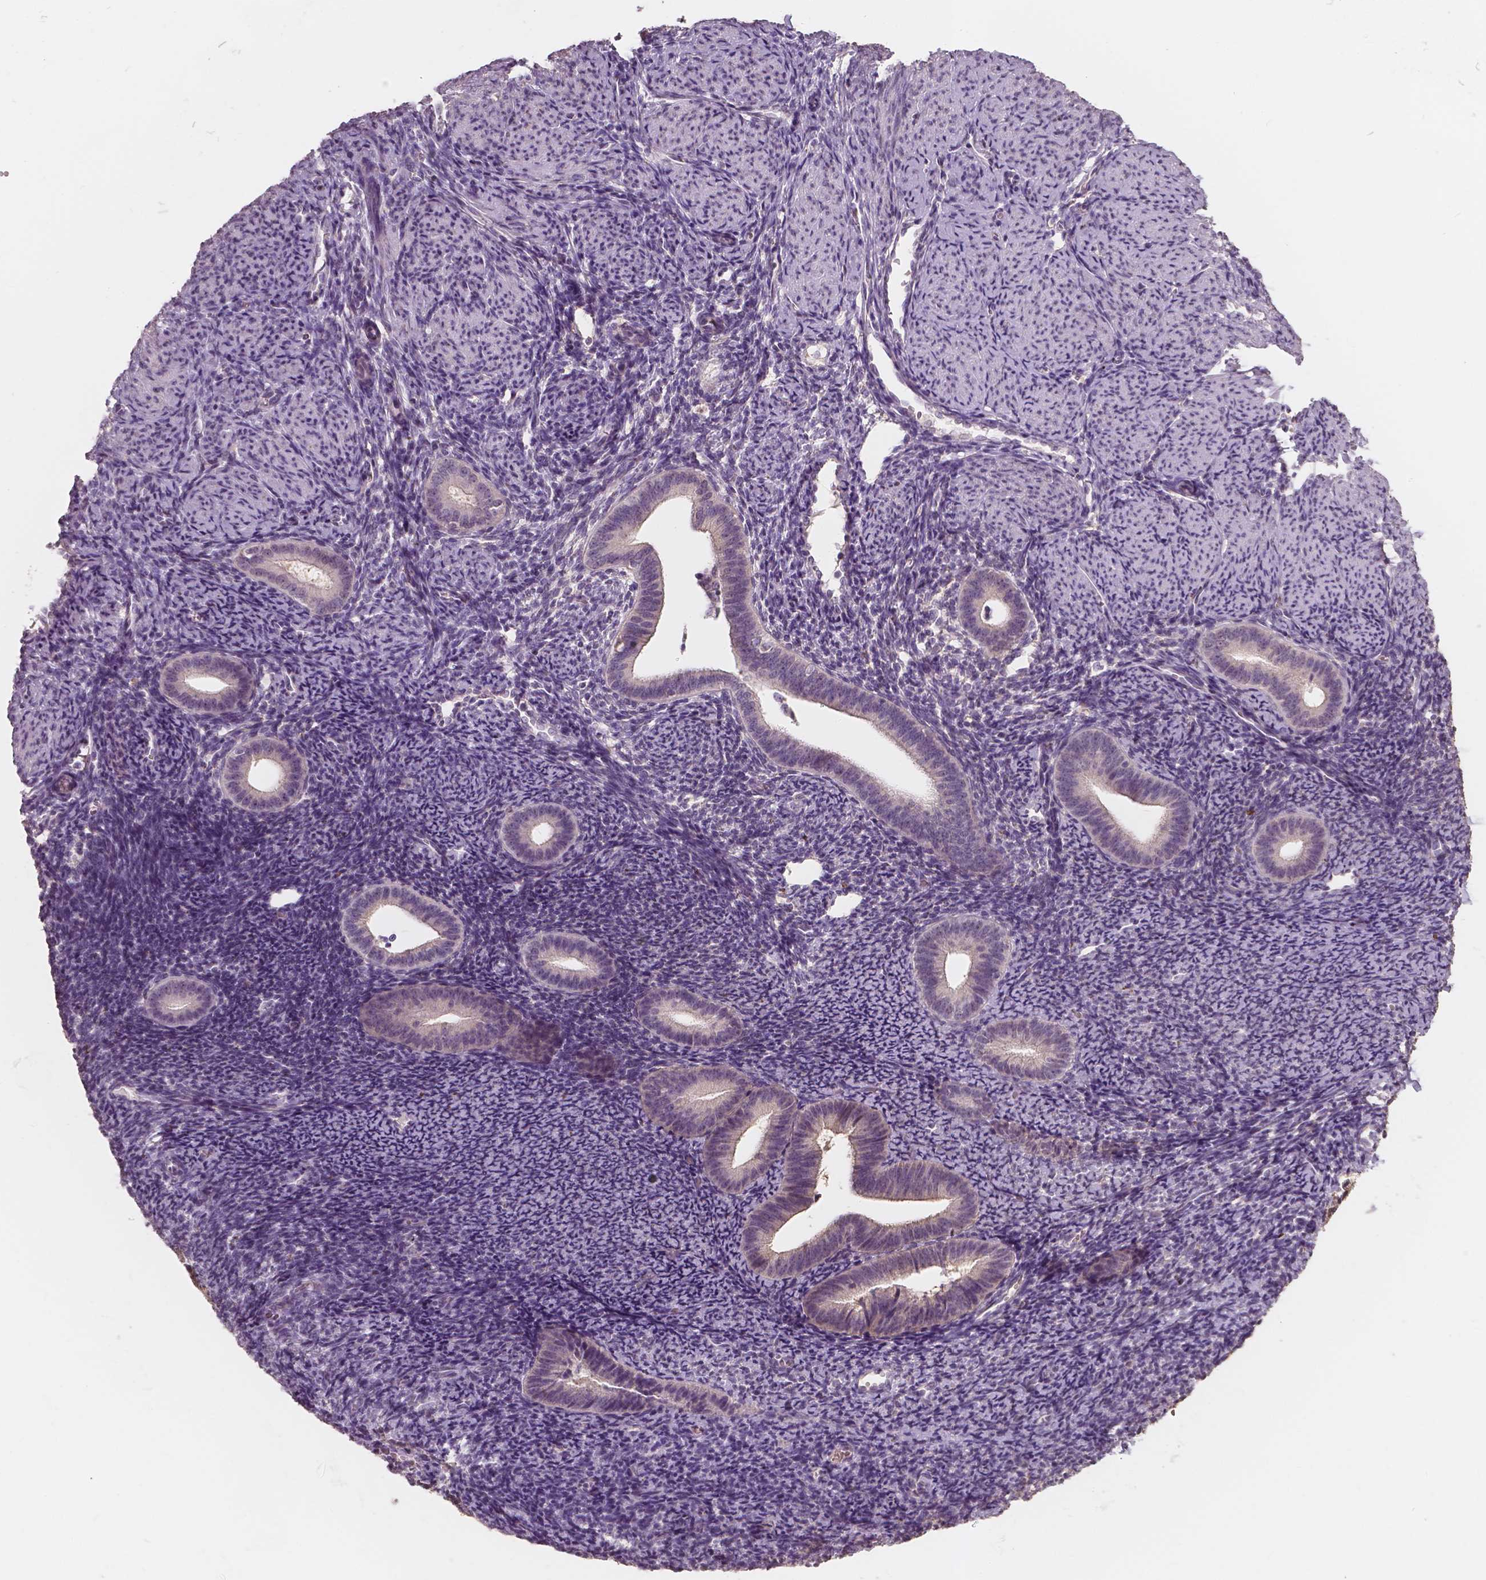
{"staining": {"intensity": "negative", "quantity": "none", "location": "none"}, "tissue": "endometrium", "cell_type": "Cells in endometrial stroma", "image_type": "normal", "snomed": [{"axis": "morphology", "description": "Normal tissue, NOS"}, {"axis": "topography", "description": "Endometrium"}], "caption": "A high-resolution photomicrograph shows immunohistochemistry (IHC) staining of unremarkable endometrium, which reveals no significant expression in cells in endometrial stroma.", "gene": "SAT2", "patient": {"sex": "female", "age": 39}}